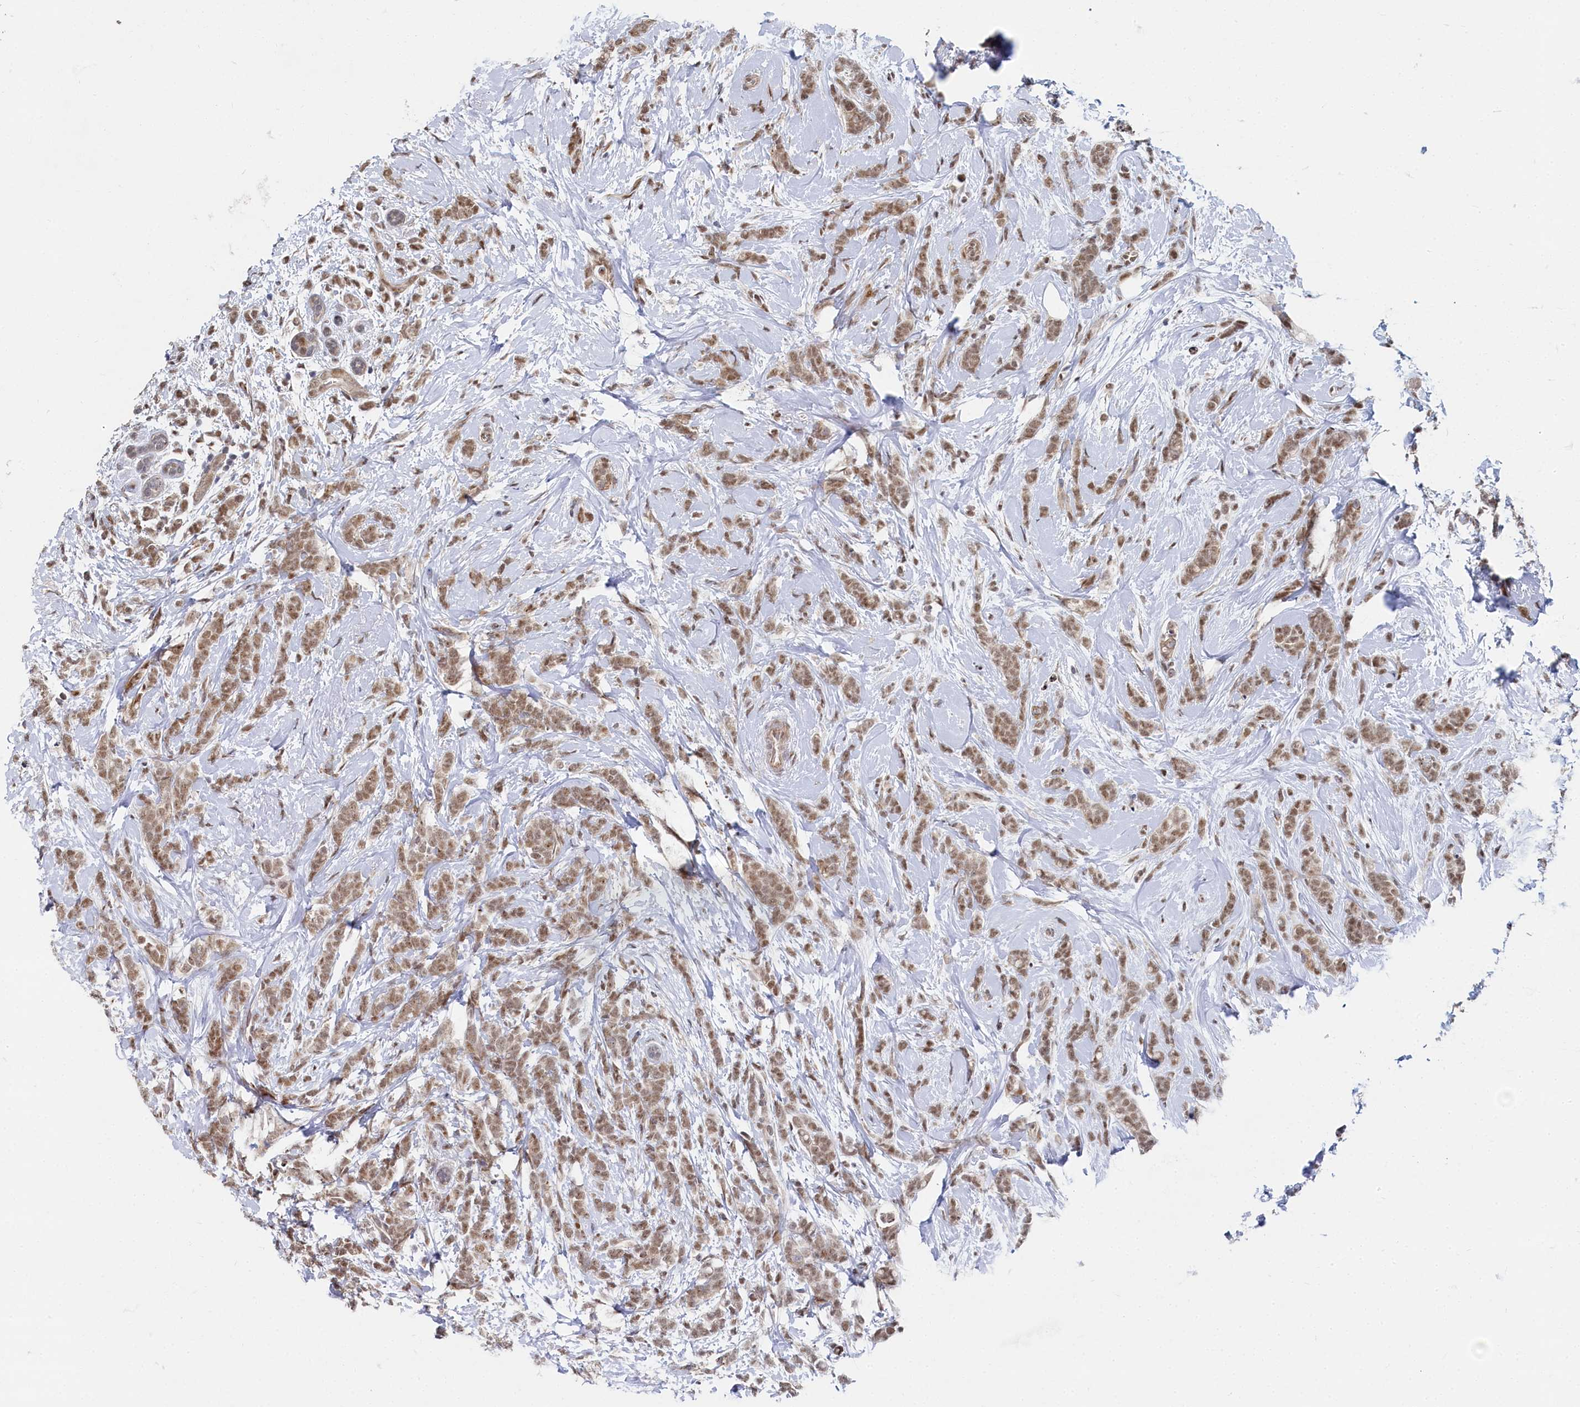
{"staining": {"intensity": "moderate", "quantity": ">75%", "location": "nuclear"}, "tissue": "breast cancer", "cell_type": "Tumor cells", "image_type": "cancer", "snomed": [{"axis": "morphology", "description": "Lobular carcinoma"}, {"axis": "topography", "description": "Breast"}], "caption": "IHC of human breast cancer exhibits medium levels of moderate nuclear expression in about >75% of tumor cells.", "gene": "BUB3", "patient": {"sex": "female", "age": 58}}